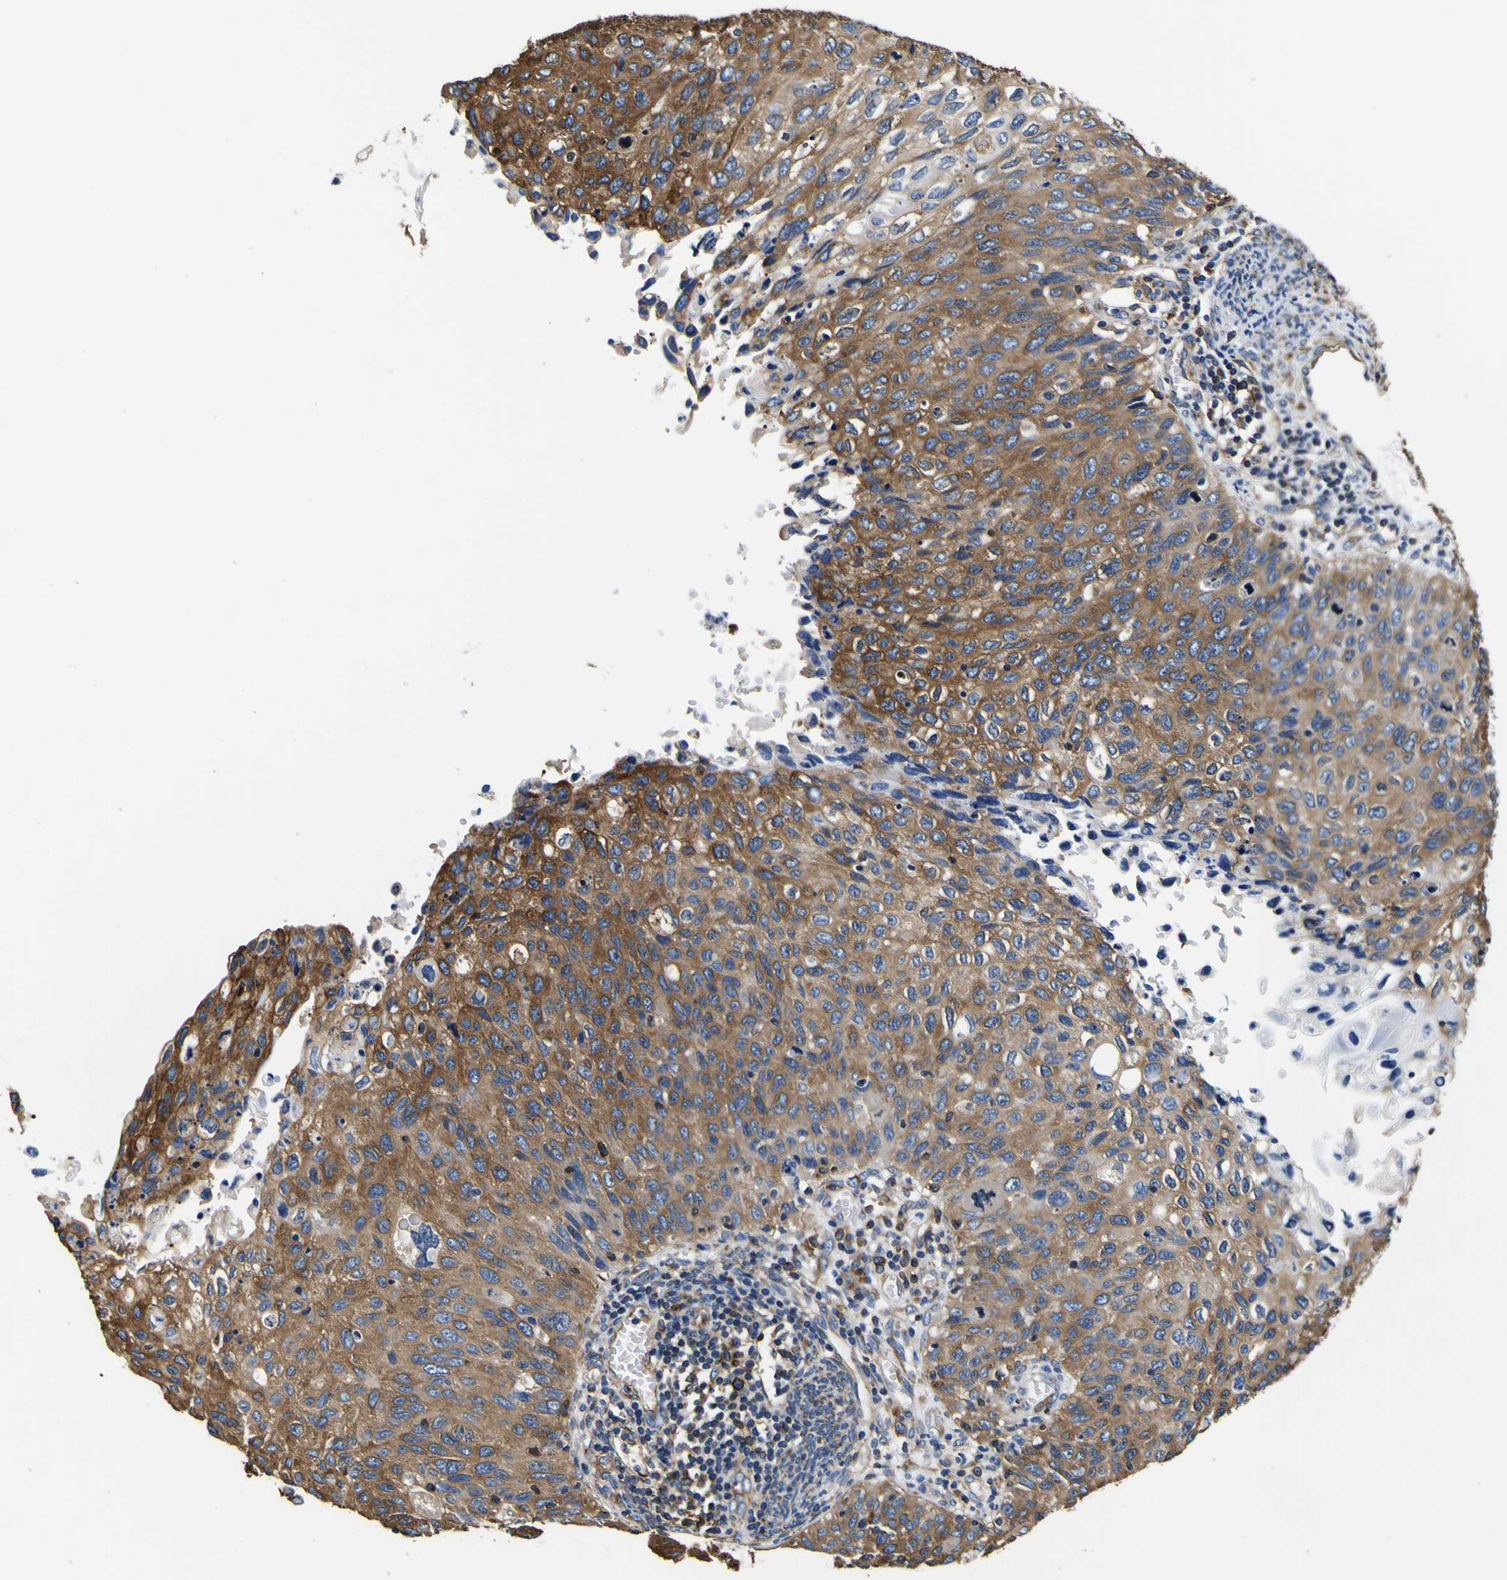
{"staining": {"intensity": "moderate", "quantity": ">75%", "location": "cytoplasmic/membranous"}, "tissue": "cervical cancer", "cell_type": "Tumor cells", "image_type": "cancer", "snomed": [{"axis": "morphology", "description": "Squamous cell carcinoma, NOS"}, {"axis": "topography", "description": "Cervix"}], "caption": "IHC image of cervical cancer (squamous cell carcinoma) stained for a protein (brown), which reveals medium levels of moderate cytoplasmic/membranous staining in approximately >75% of tumor cells.", "gene": "TUBA1B", "patient": {"sex": "female", "age": 70}}